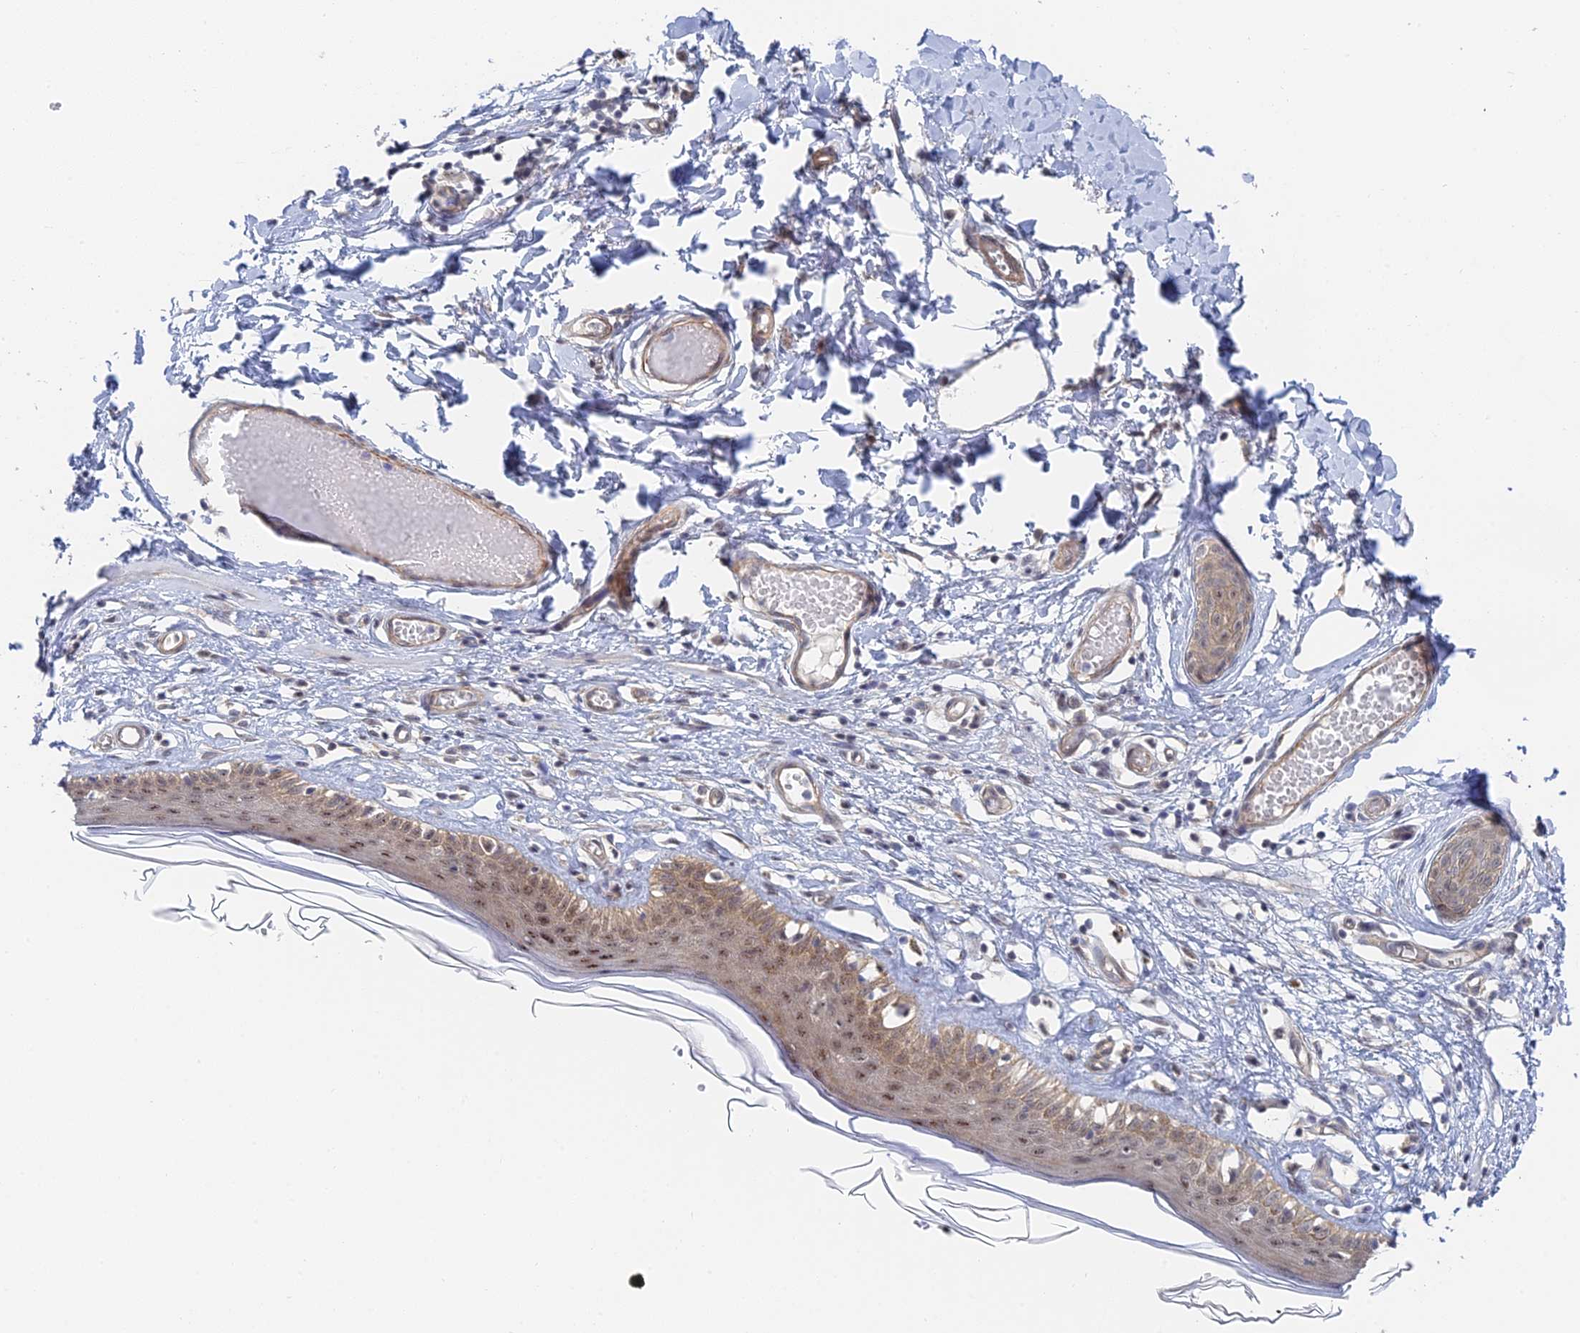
{"staining": {"intensity": "weak", "quantity": ">75%", "location": "cytoplasmic/membranous,nuclear"}, "tissue": "skin", "cell_type": "Epidermal cells", "image_type": "normal", "snomed": [{"axis": "morphology", "description": "Normal tissue, NOS"}, {"axis": "topography", "description": "Adipose tissue"}, {"axis": "topography", "description": "Vascular tissue"}, {"axis": "topography", "description": "Vulva"}, {"axis": "topography", "description": "Peripheral nerve tissue"}], "caption": "About >75% of epidermal cells in benign human skin show weak cytoplasmic/membranous,nuclear protein staining as visualized by brown immunohistochemical staining.", "gene": "CFAP92", "patient": {"sex": "female", "age": 86}}